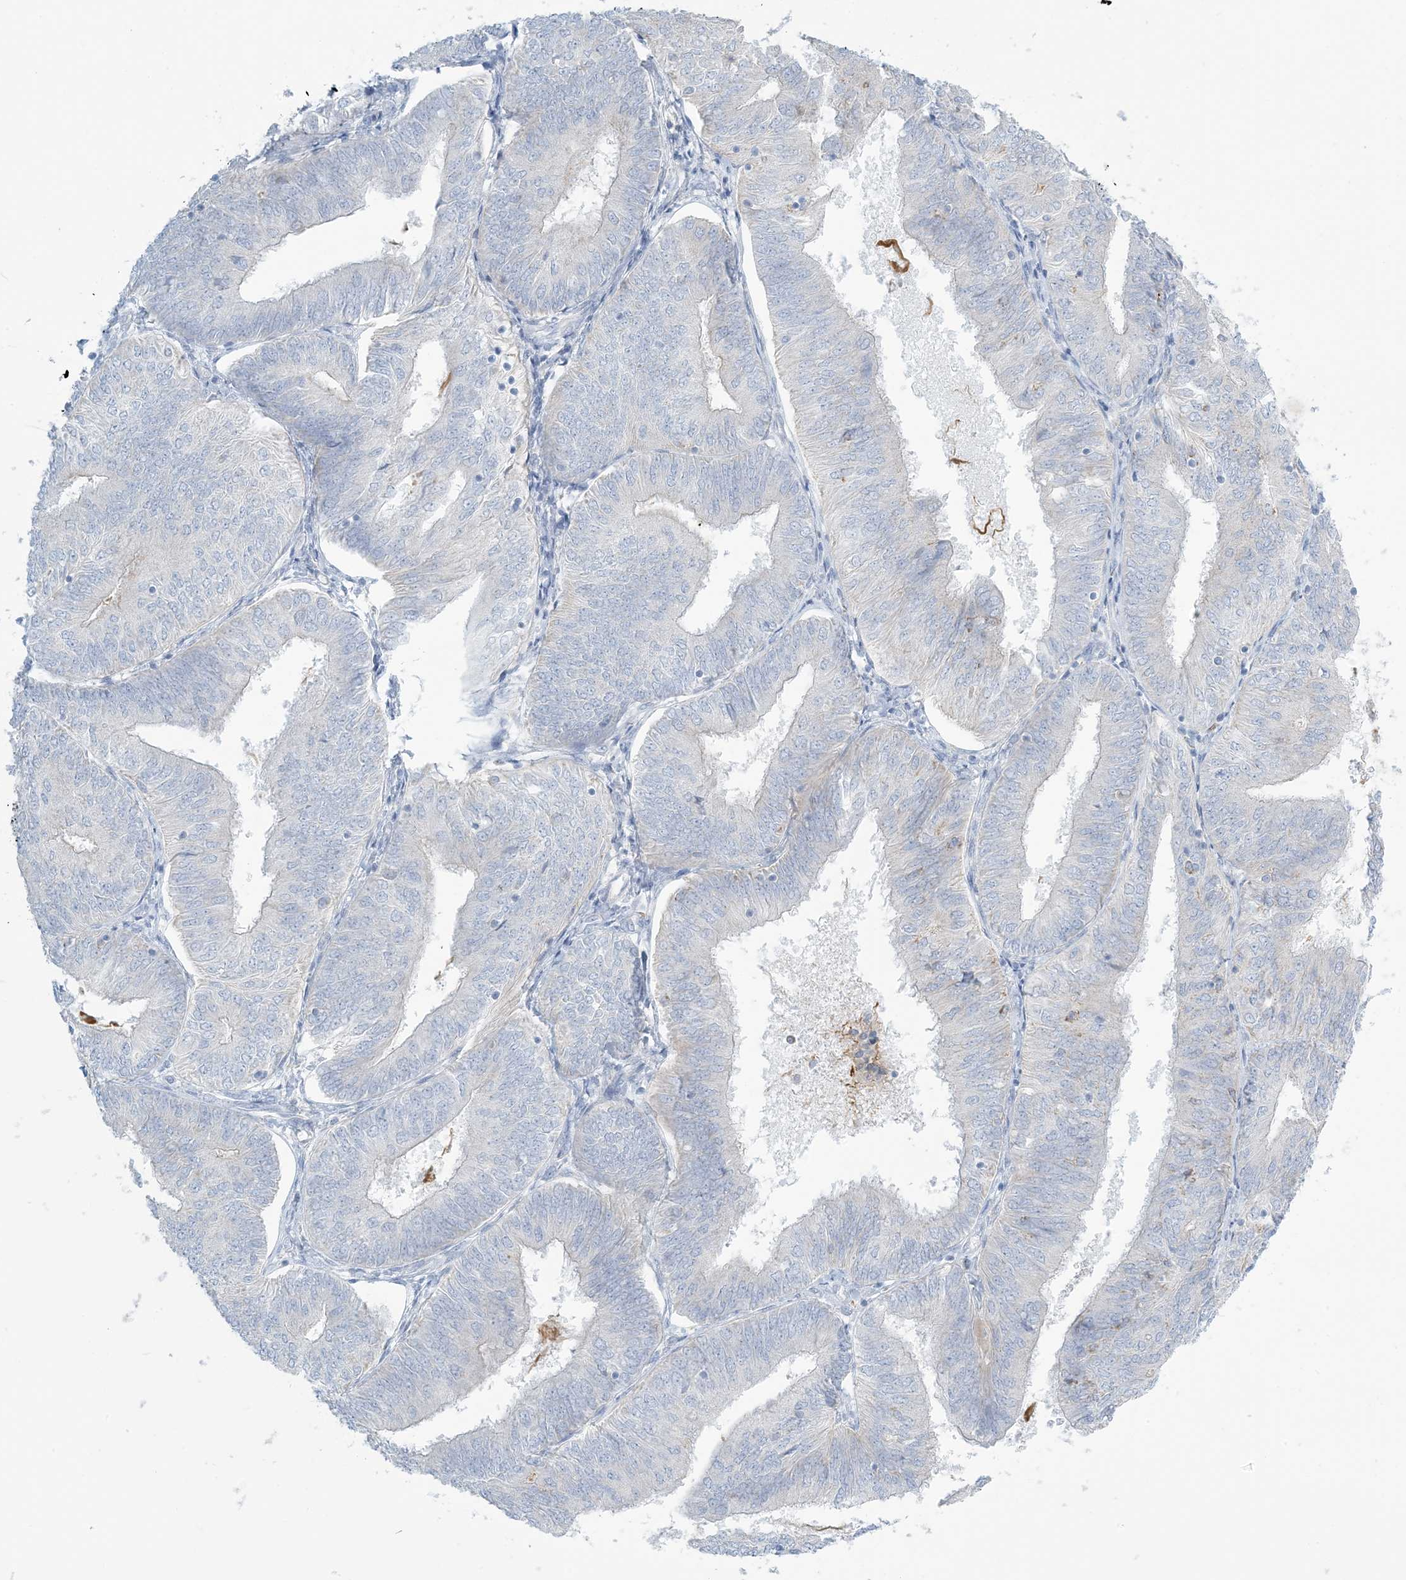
{"staining": {"intensity": "negative", "quantity": "none", "location": "none"}, "tissue": "endometrial cancer", "cell_type": "Tumor cells", "image_type": "cancer", "snomed": [{"axis": "morphology", "description": "Adenocarcinoma, NOS"}, {"axis": "topography", "description": "Endometrium"}], "caption": "Endometrial cancer stained for a protein using immunohistochemistry shows no staining tumor cells.", "gene": "ZDHHC4", "patient": {"sex": "female", "age": 58}}